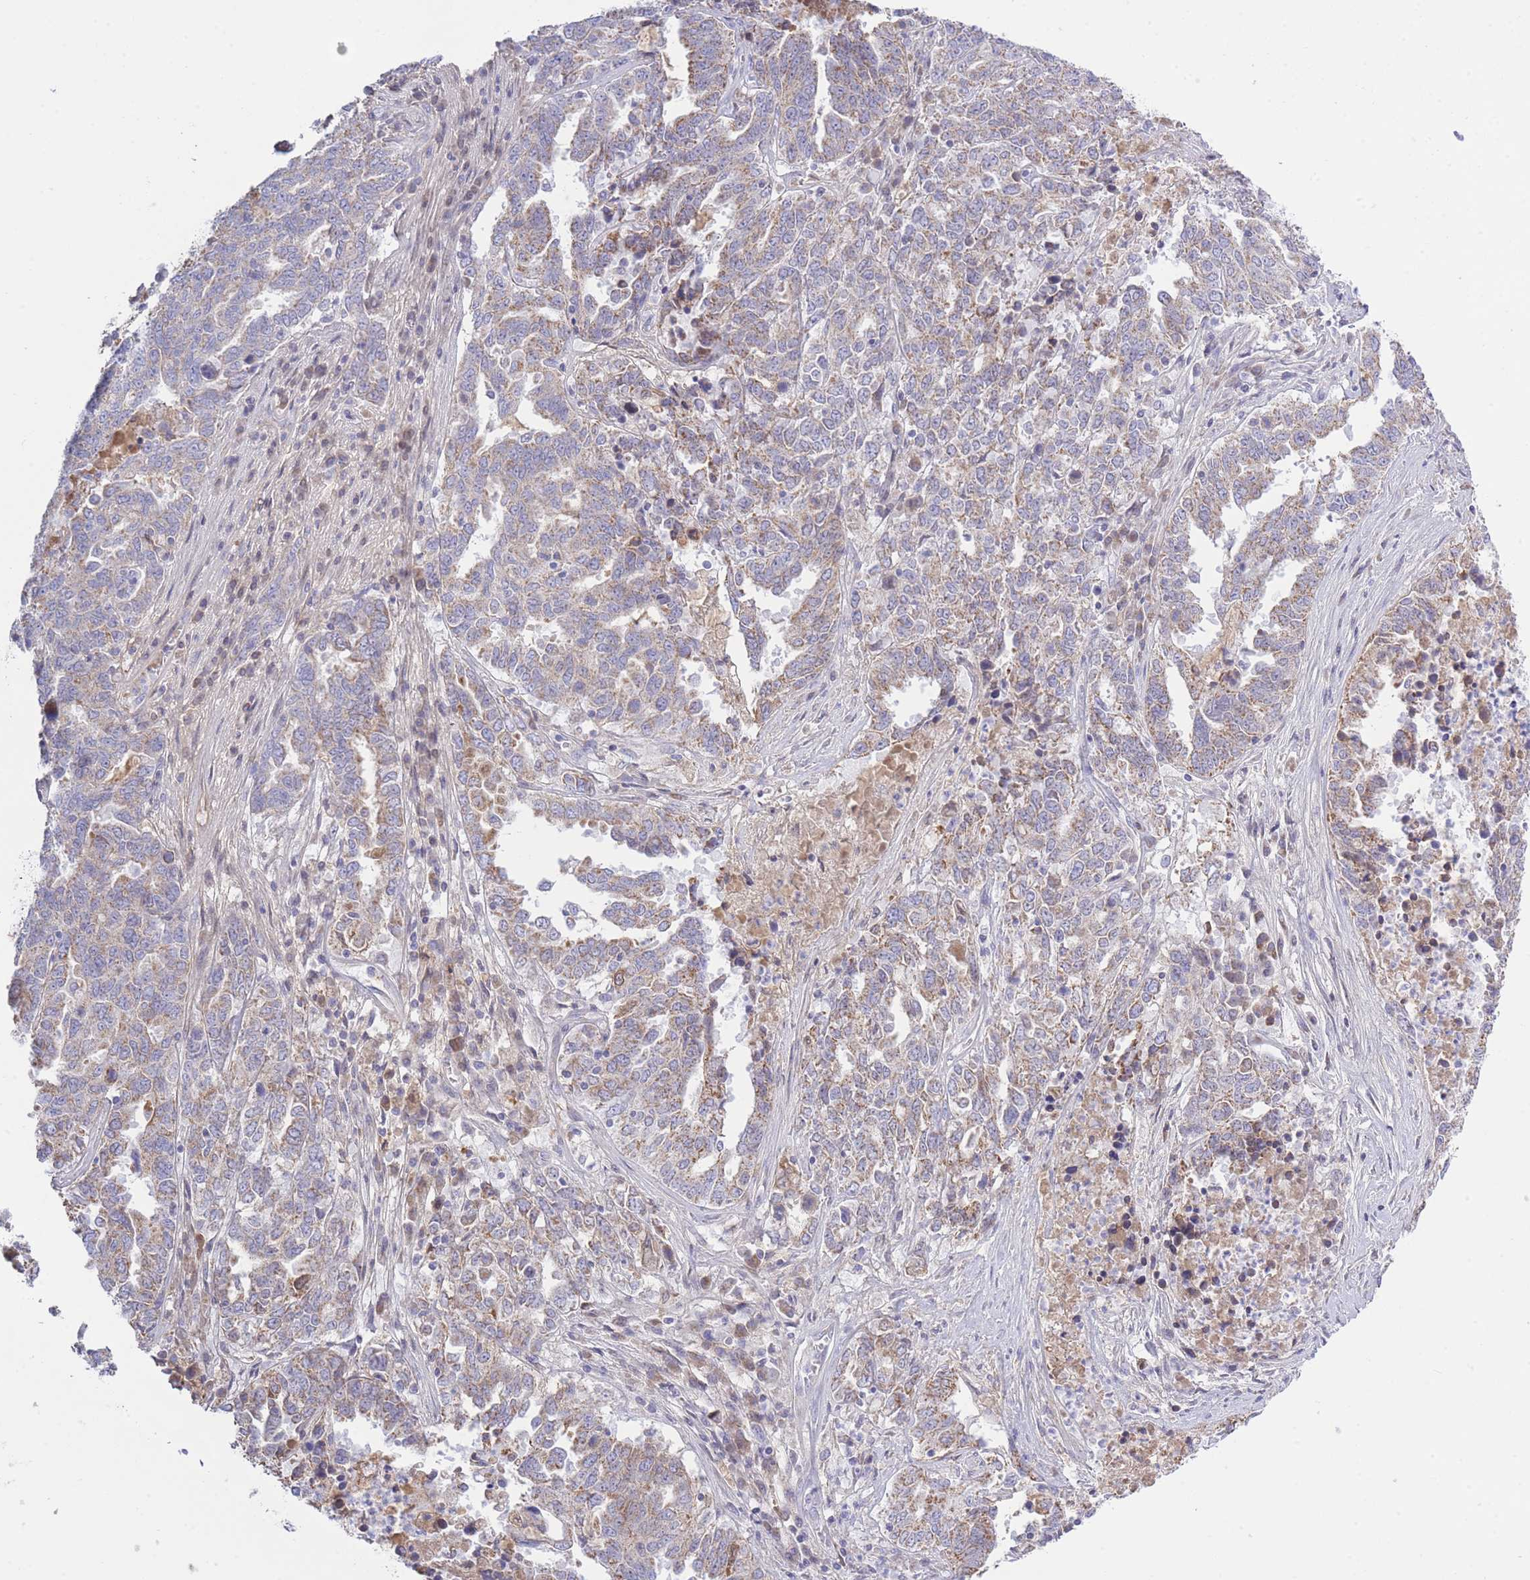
{"staining": {"intensity": "weak", "quantity": "25%-75%", "location": "cytoplasmic/membranous"}, "tissue": "ovarian cancer", "cell_type": "Tumor cells", "image_type": "cancer", "snomed": [{"axis": "morphology", "description": "Carcinoma, endometroid"}, {"axis": "topography", "description": "Ovary"}], "caption": "Brown immunohistochemical staining in human ovarian cancer demonstrates weak cytoplasmic/membranous positivity in approximately 25%-75% of tumor cells. The staining is performed using DAB brown chromogen to label protein expression. The nuclei are counter-stained blue using hematoxylin.", "gene": "NANP", "patient": {"sex": "female", "age": 62}}